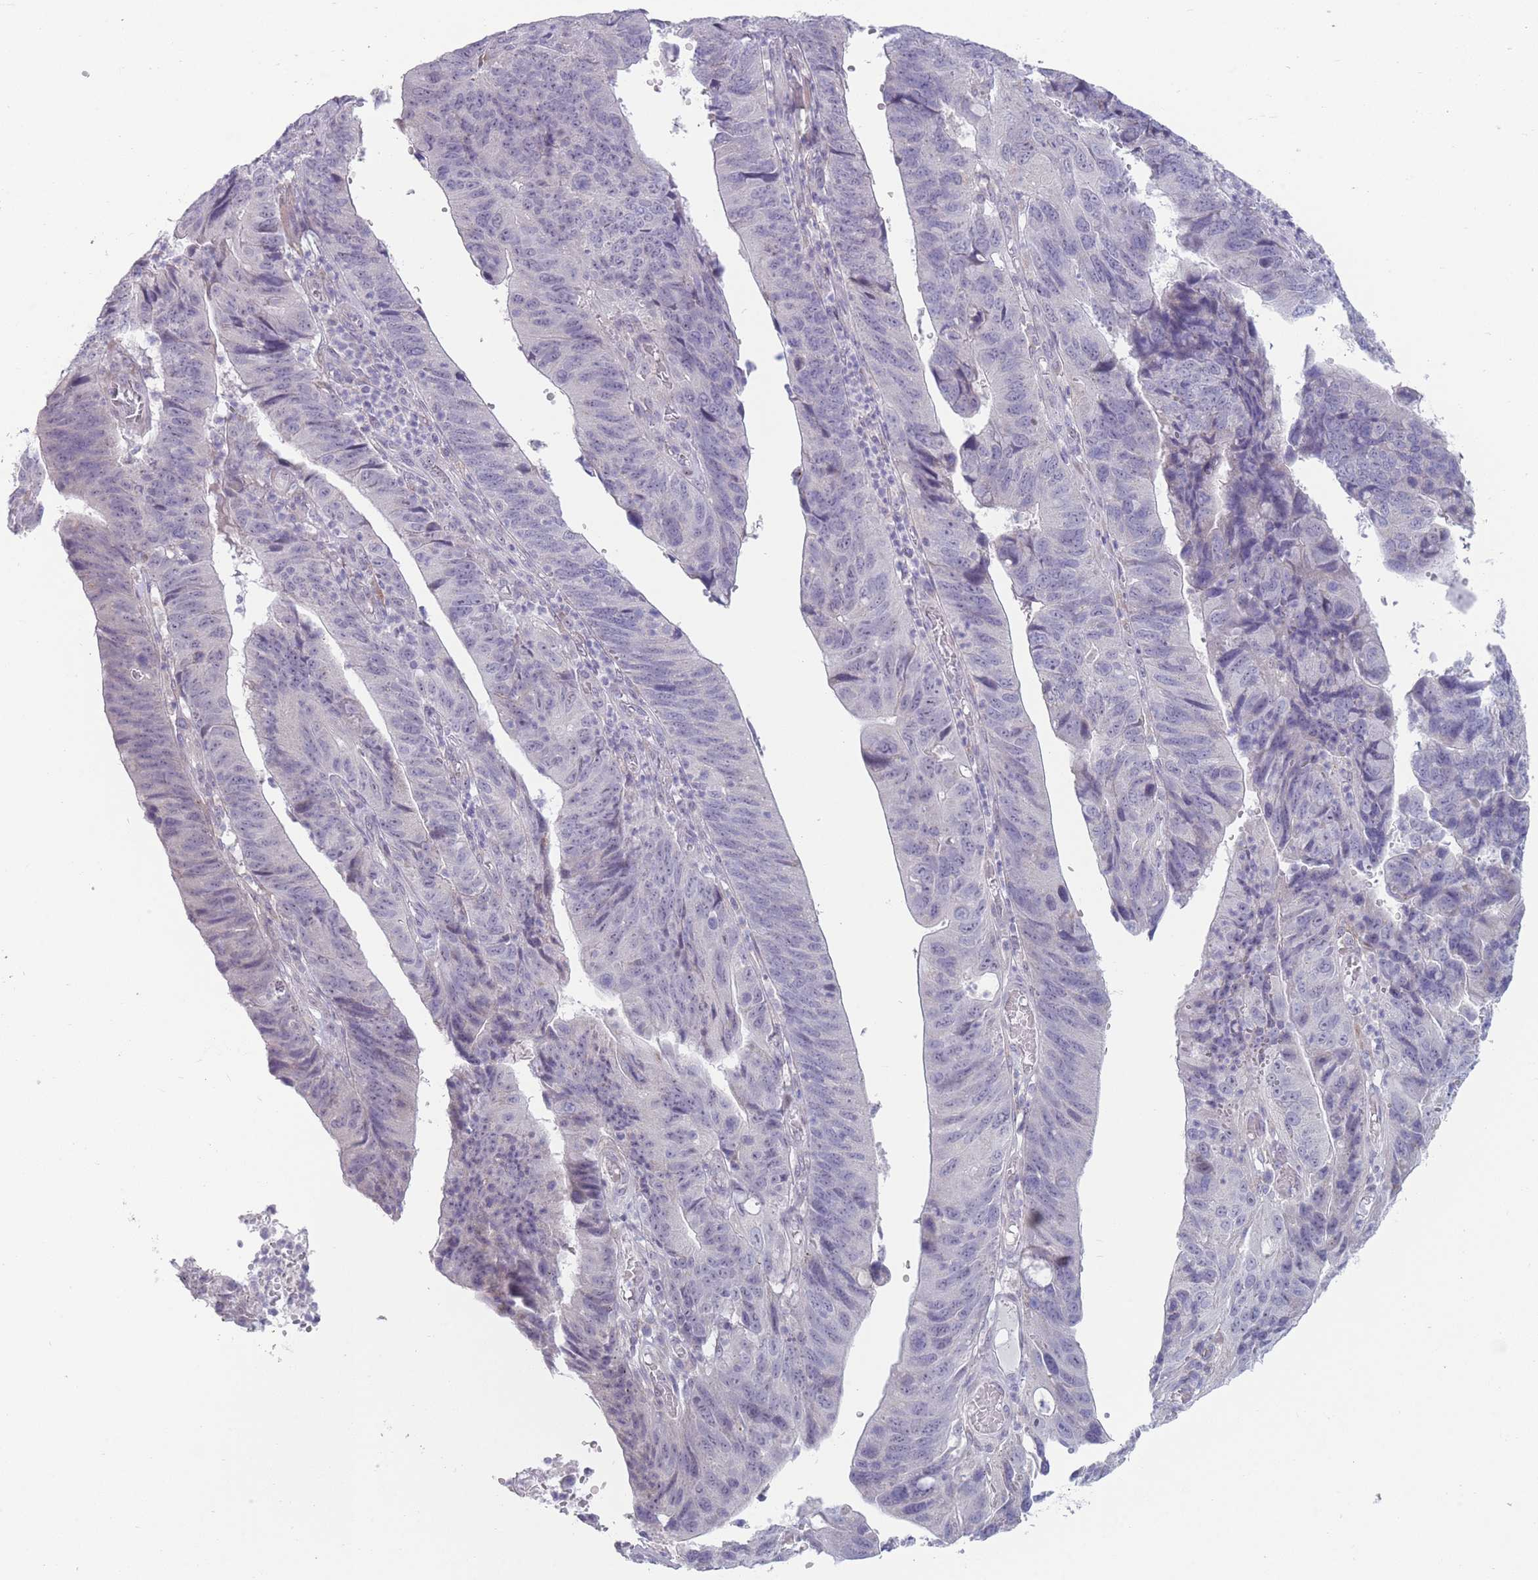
{"staining": {"intensity": "negative", "quantity": "none", "location": "none"}, "tissue": "stomach cancer", "cell_type": "Tumor cells", "image_type": "cancer", "snomed": [{"axis": "morphology", "description": "Adenocarcinoma, NOS"}, {"axis": "topography", "description": "Stomach"}], "caption": "This is an immunohistochemistry (IHC) micrograph of human stomach adenocarcinoma. There is no positivity in tumor cells.", "gene": "PAIP2B", "patient": {"sex": "male", "age": 59}}